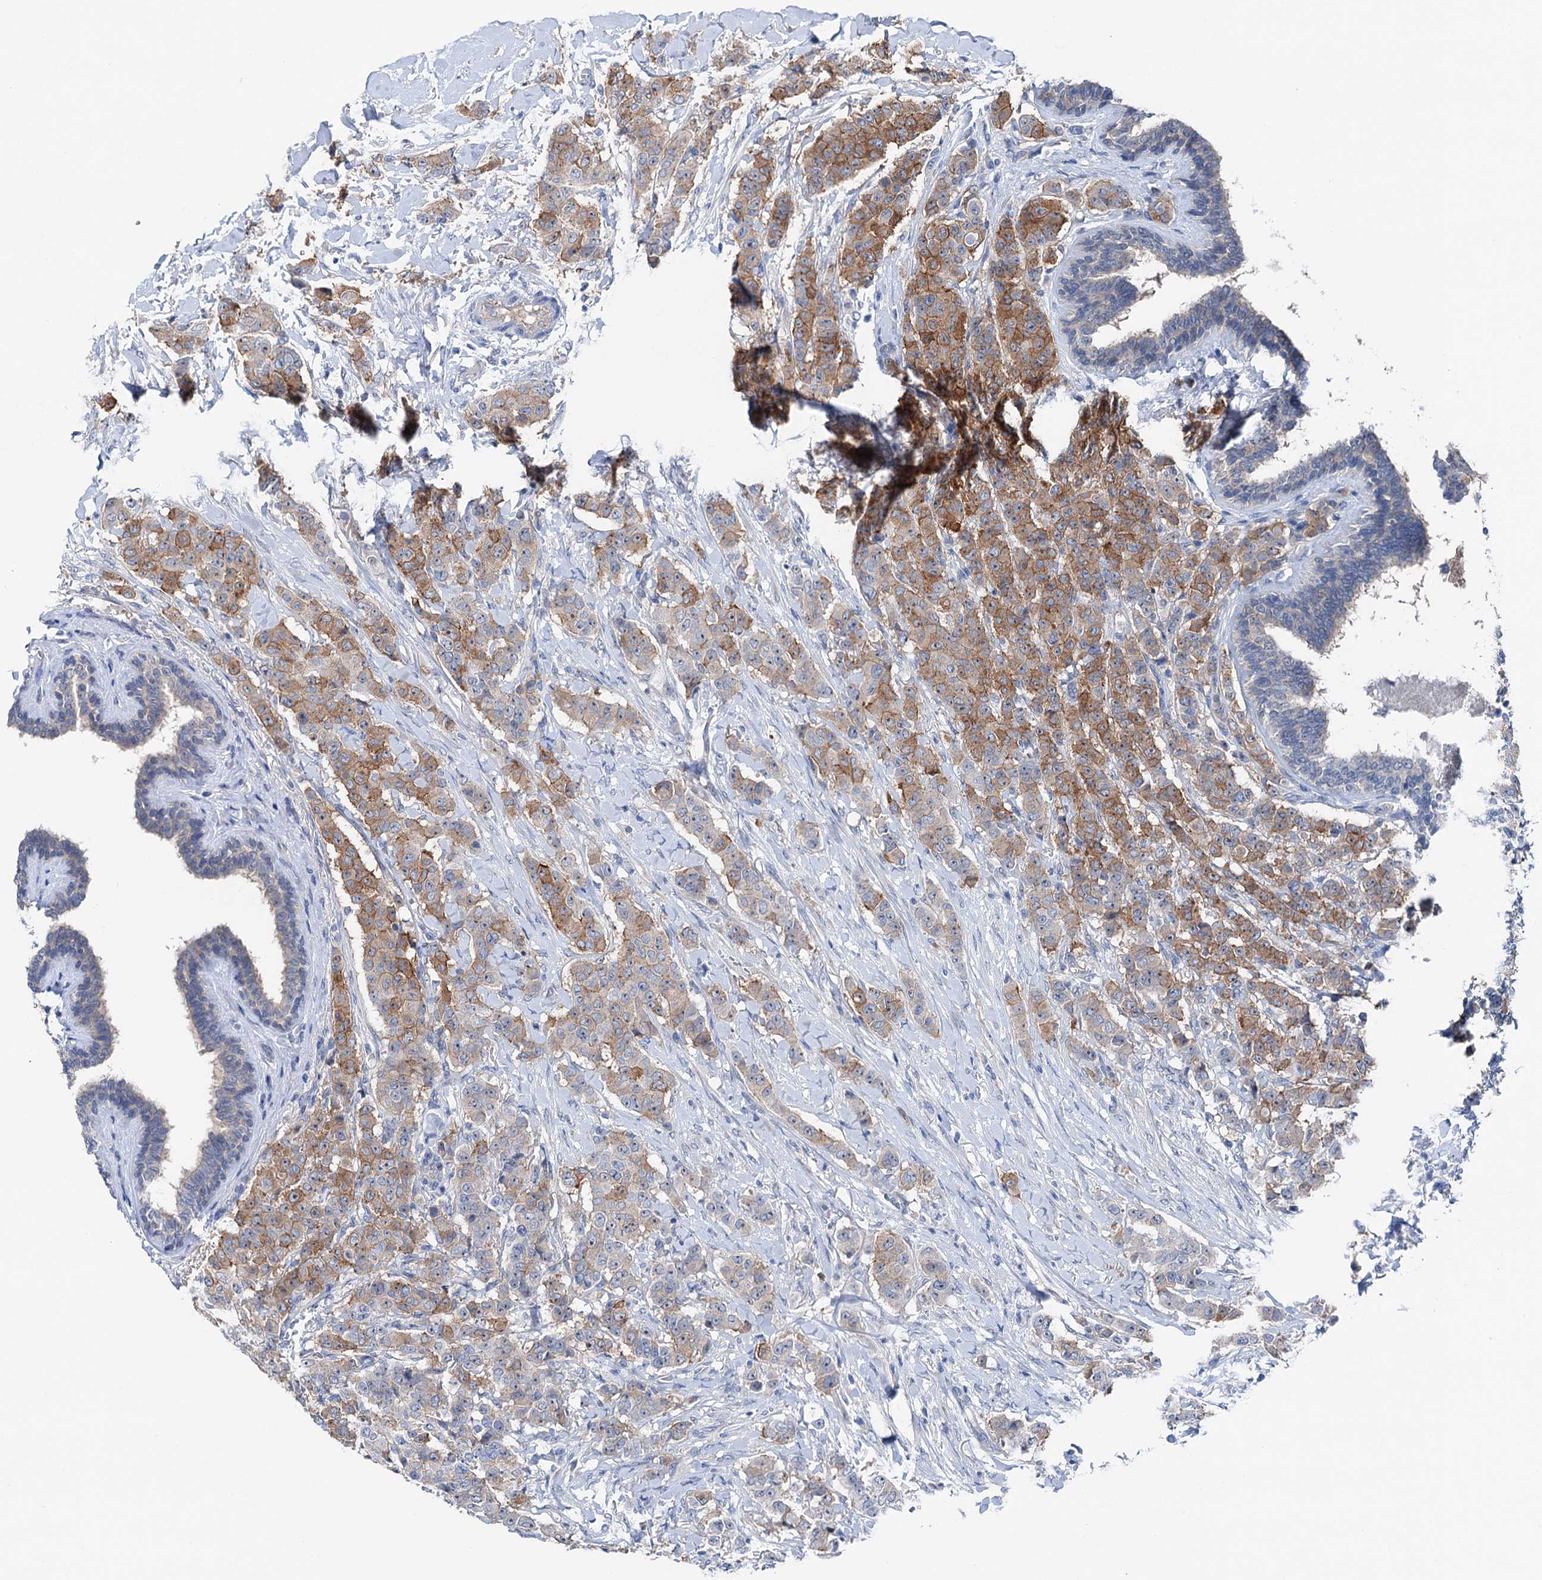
{"staining": {"intensity": "moderate", "quantity": ">75%", "location": "cytoplasmic/membranous"}, "tissue": "breast cancer", "cell_type": "Tumor cells", "image_type": "cancer", "snomed": [{"axis": "morphology", "description": "Duct carcinoma"}, {"axis": "topography", "description": "Breast"}], "caption": "Immunohistochemical staining of human breast cancer demonstrates medium levels of moderate cytoplasmic/membranous protein expression in about >75% of tumor cells.", "gene": "SHROOM1", "patient": {"sex": "female", "age": 40}}